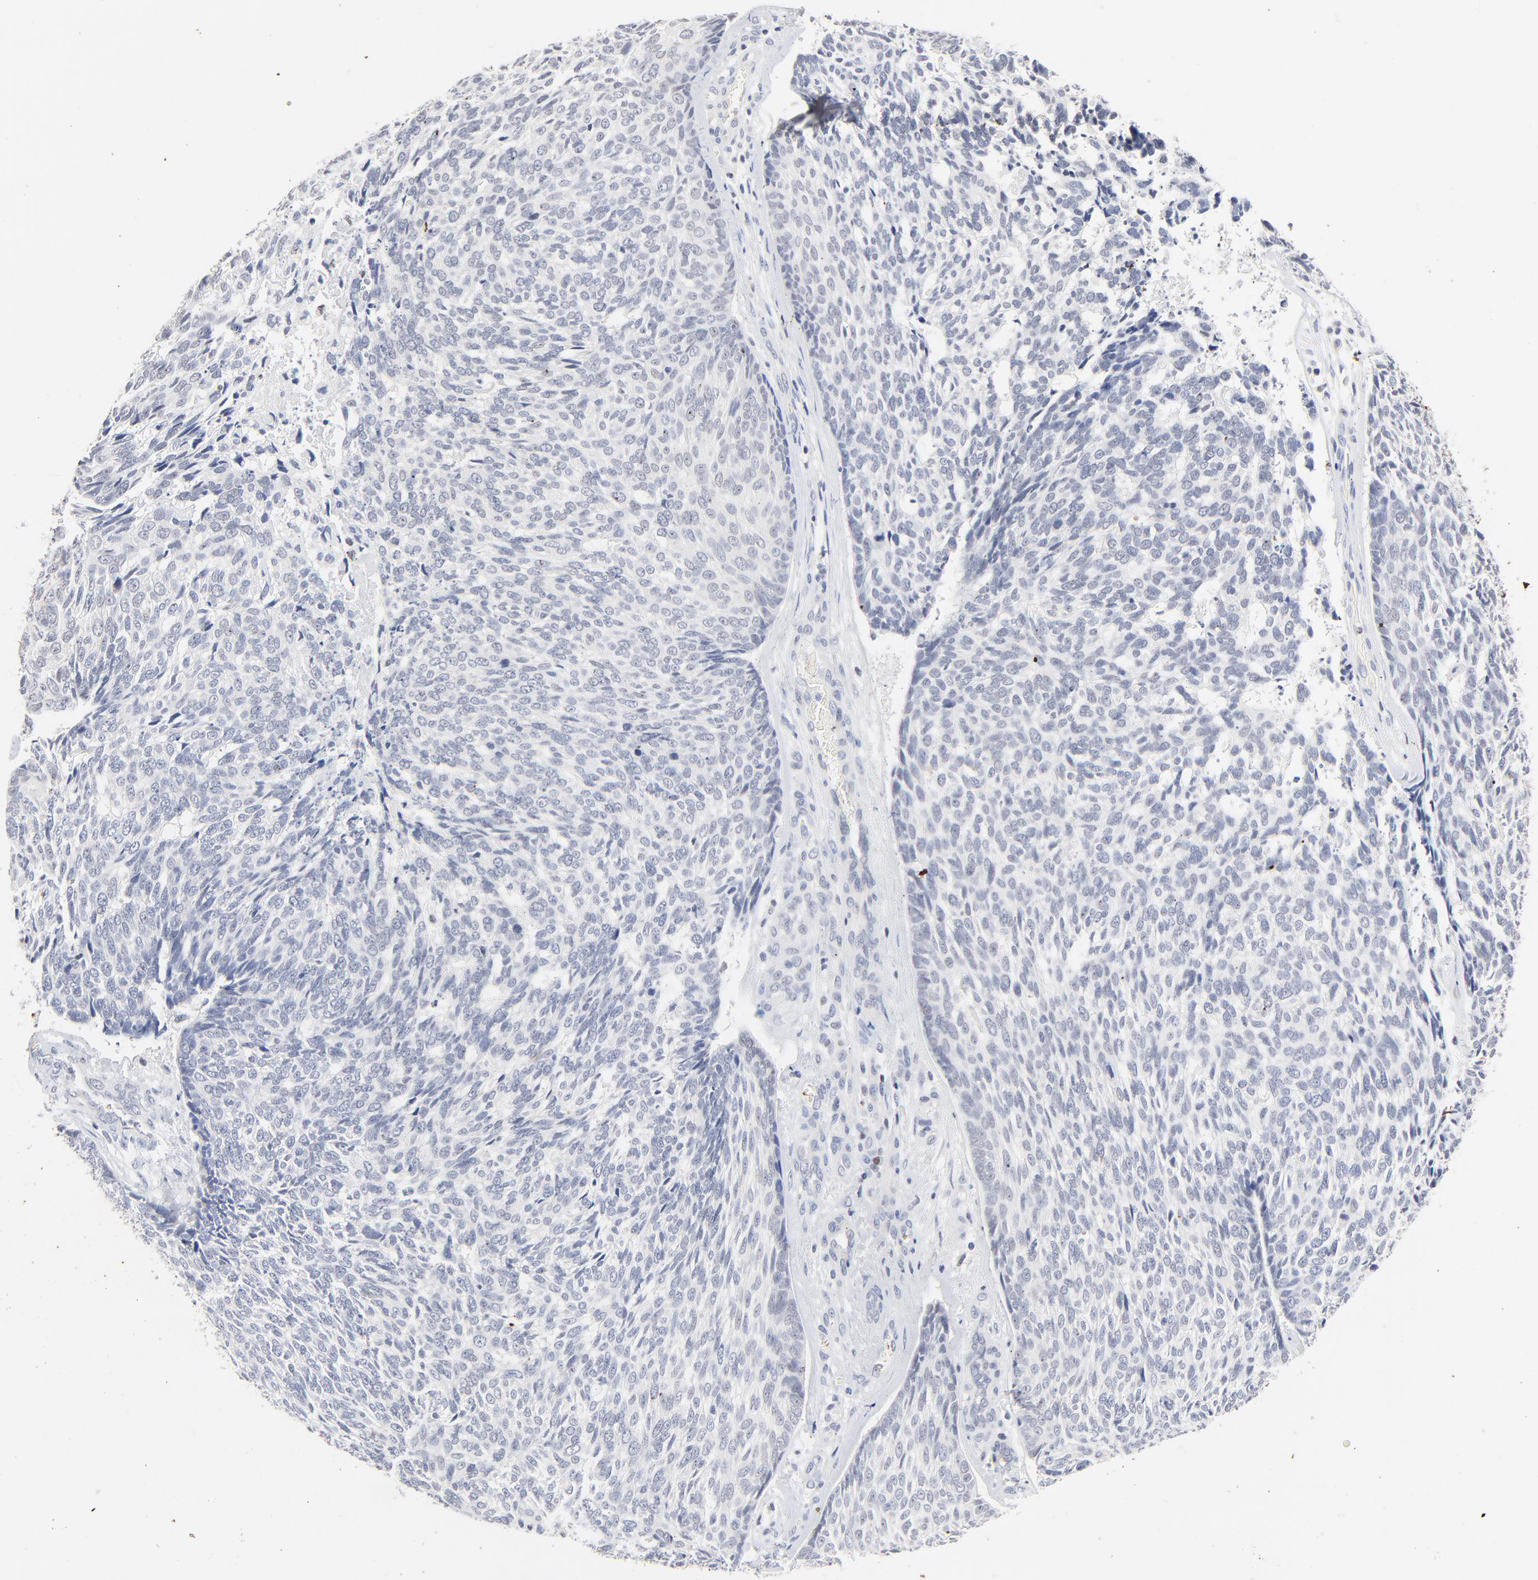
{"staining": {"intensity": "negative", "quantity": "none", "location": "none"}, "tissue": "skin cancer", "cell_type": "Tumor cells", "image_type": "cancer", "snomed": [{"axis": "morphology", "description": "Basal cell carcinoma"}, {"axis": "topography", "description": "Skin"}], "caption": "IHC of skin cancer (basal cell carcinoma) exhibits no expression in tumor cells.", "gene": "AADAC", "patient": {"sex": "male", "age": 72}}